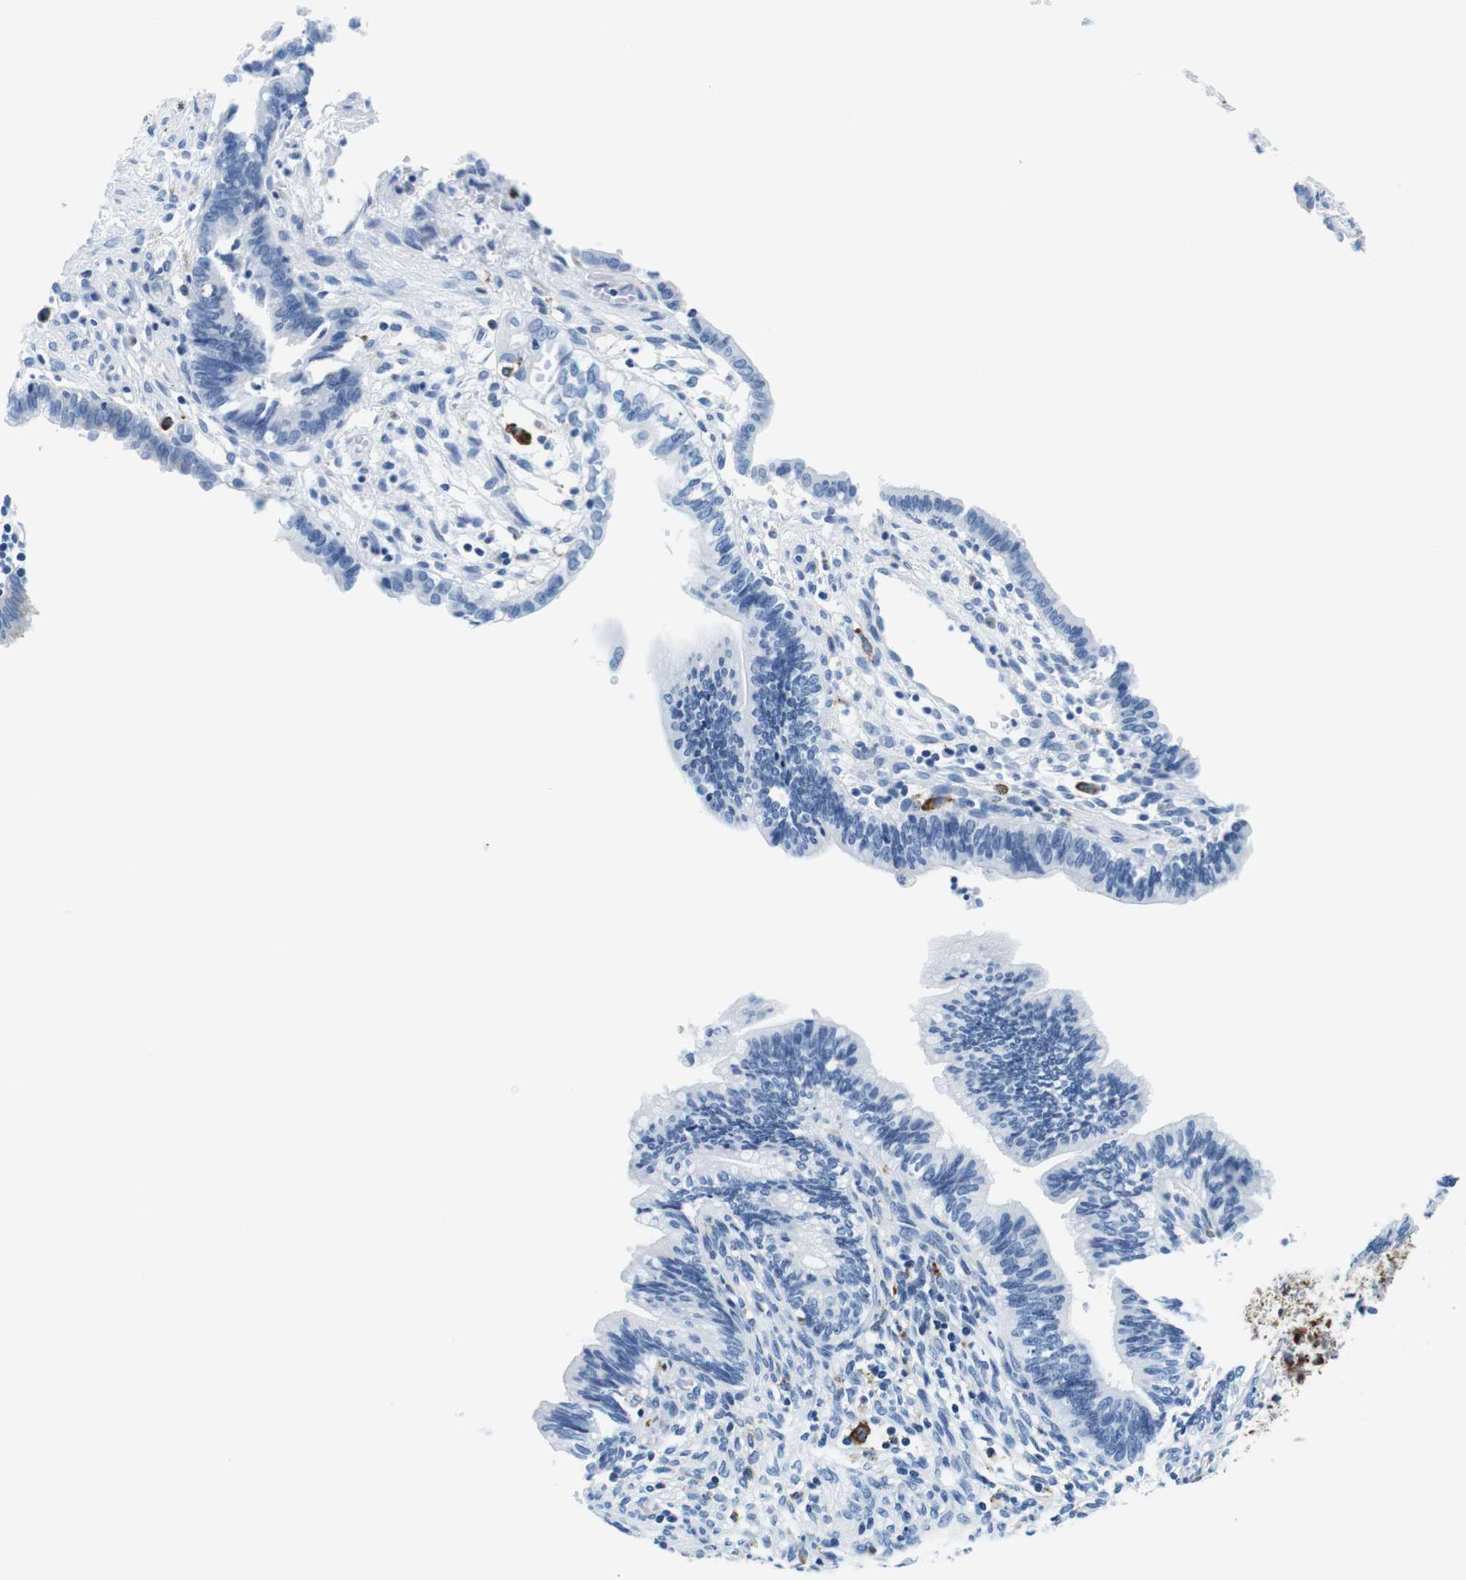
{"staining": {"intensity": "negative", "quantity": "none", "location": "none"}, "tissue": "cervical cancer", "cell_type": "Tumor cells", "image_type": "cancer", "snomed": [{"axis": "morphology", "description": "Adenocarcinoma, NOS"}, {"axis": "topography", "description": "Cervix"}], "caption": "Immunohistochemical staining of human cervical adenocarcinoma demonstrates no significant expression in tumor cells.", "gene": "HLA-DRB1", "patient": {"sex": "female", "age": 44}}